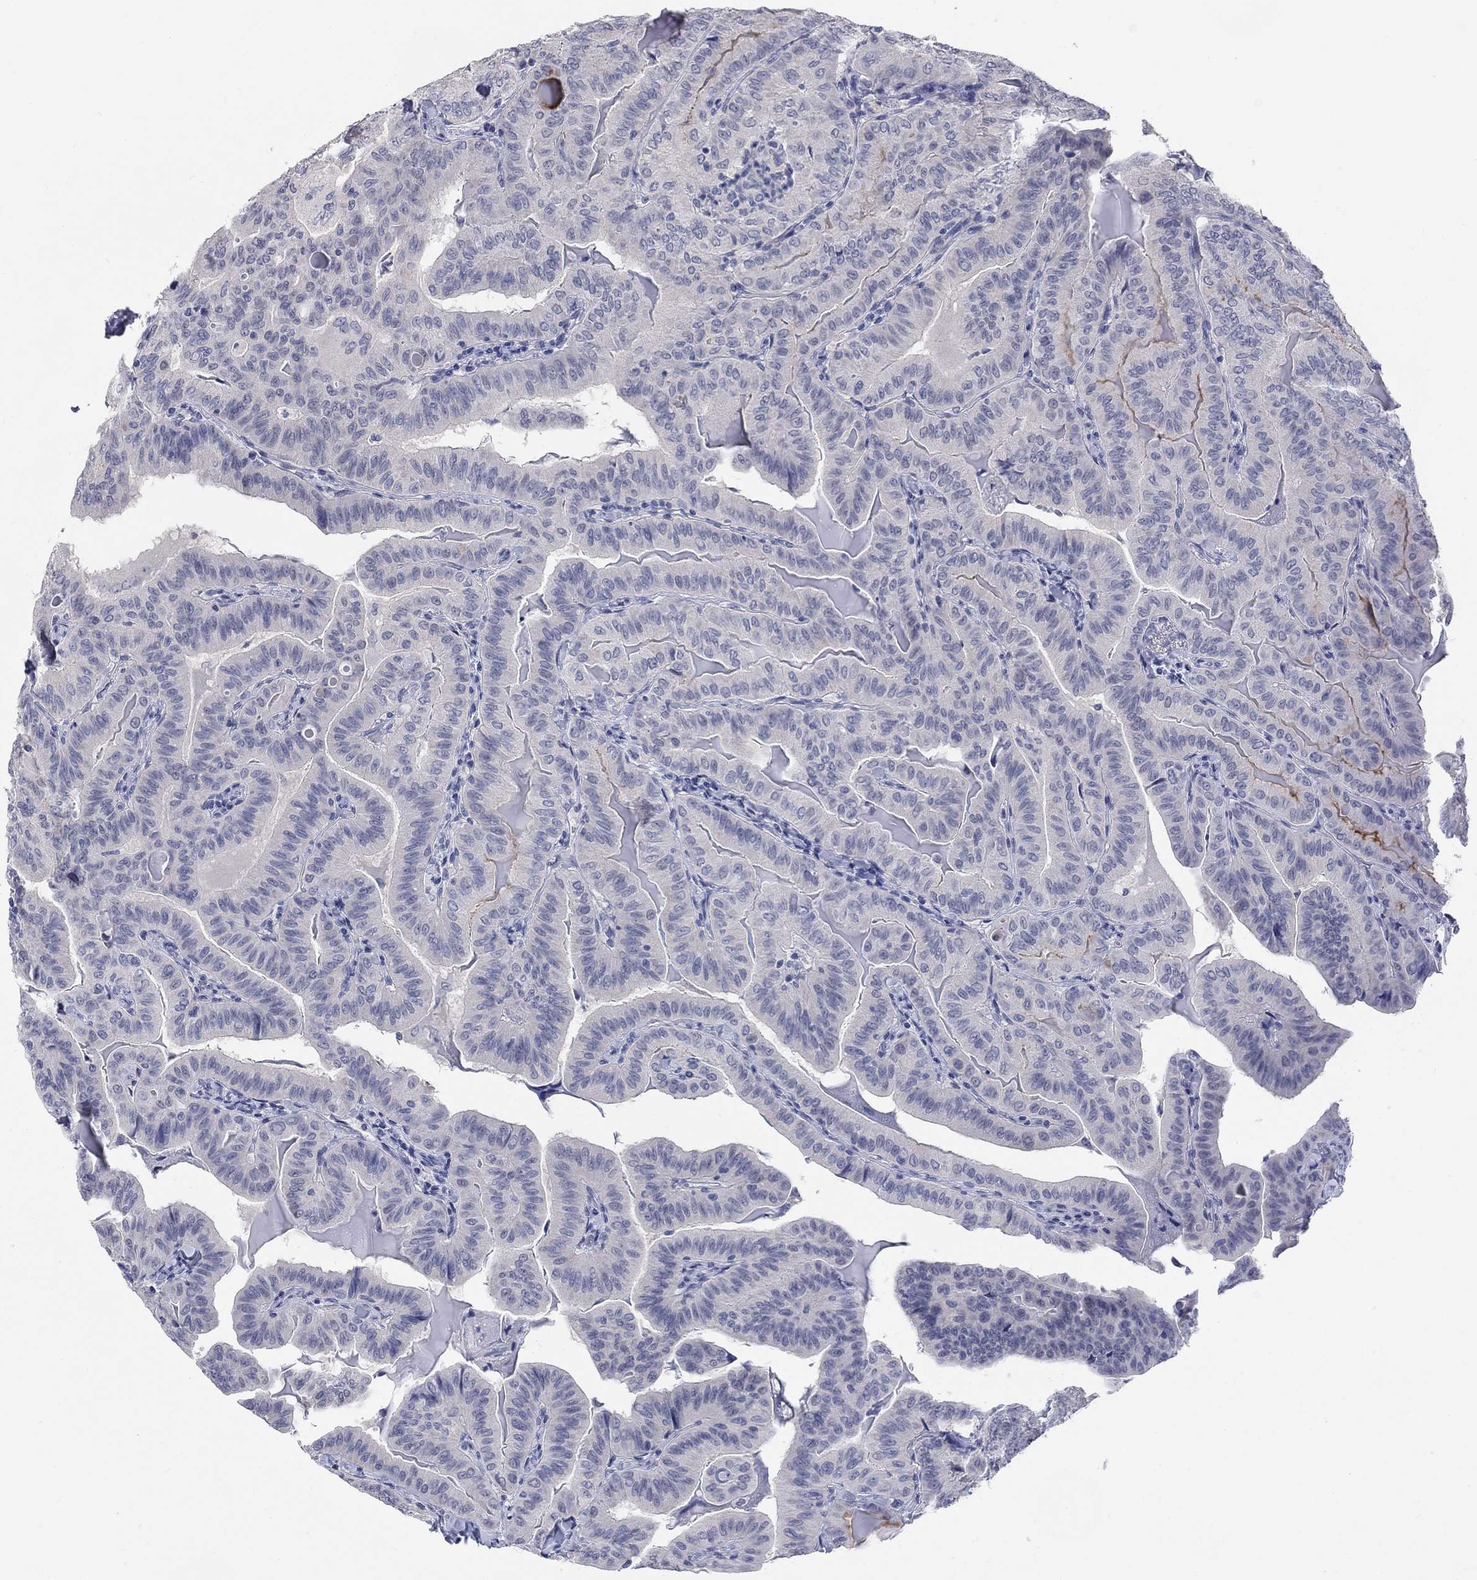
{"staining": {"intensity": "negative", "quantity": "none", "location": "none"}, "tissue": "thyroid cancer", "cell_type": "Tumor cells", "image_type": "cancer", "snomed": [{"axis": "morphology", "description": "Papillary adenocarcinoma, NOS"}, {"axis": "topography", "description": "Thyroid gland"}], "caption": "DAB (3,3'-diaminobenzidine) immunohistochemical staining of human thyroid papillary adenocarcinoma shows no significant staining in tumor cells.", "gene": "ATP6V1G2", "patient": {"sex": "female", "age": 68}}